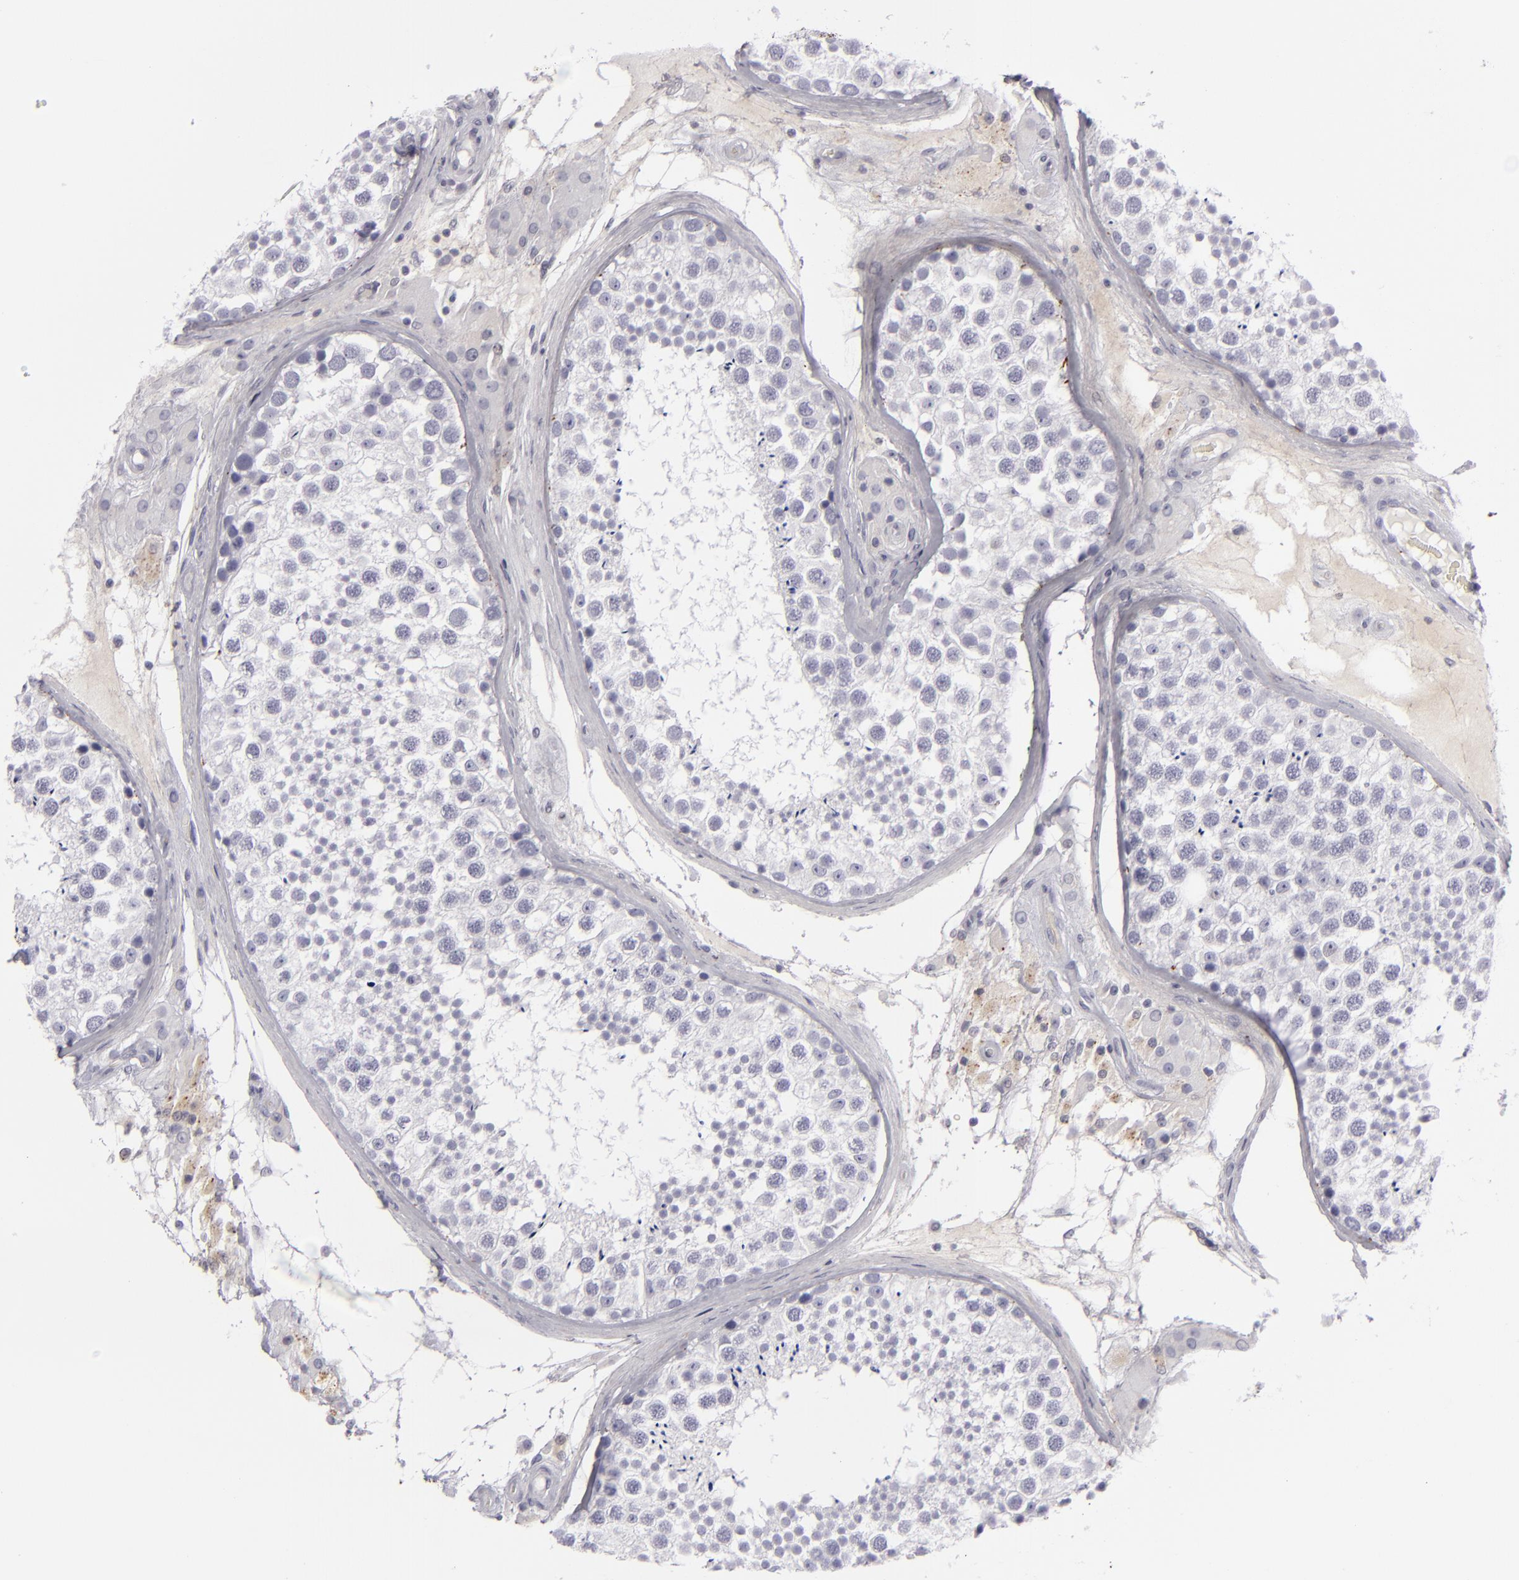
{"staining": {"intensity": "negative", "quantity": "none", "location": "none"}, "tissue": "testis", "cell_type": "Cells in seminiferous ducts", "image_type": "normal", "snomed": [{"axis": "morphology", "description": "Normal tissue, NOS"}, {"axis": "topography", "description": "Testis"}], "caption": "Immunohistochemistry (IHC) photomicrograph of benign human testis stained for a protein (brown), which displays no staining in cells in seminiferous ducts.", "gene": "C9", "patient": {"sex": "male", "age": 46}}